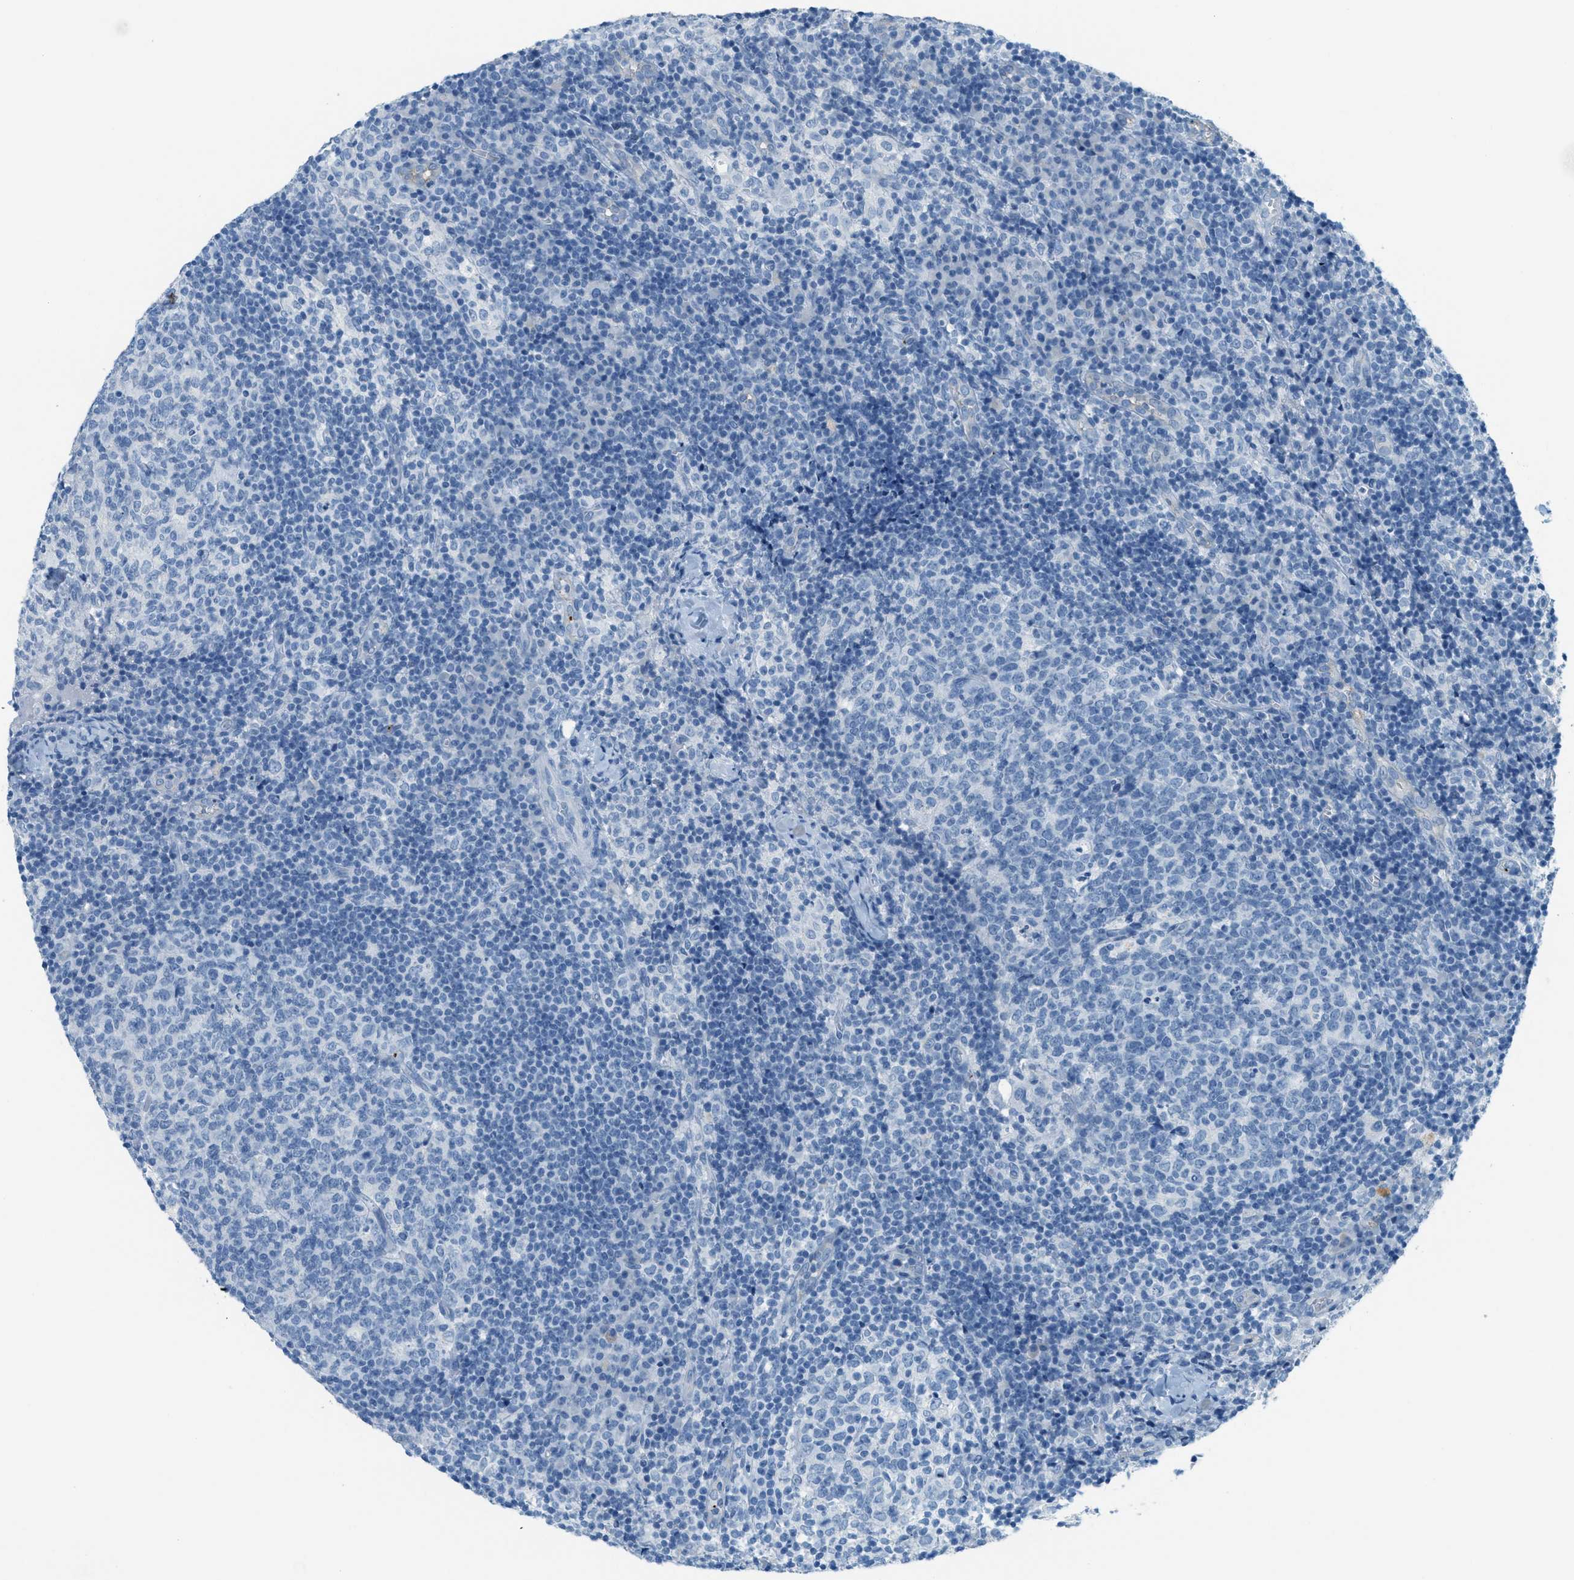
{"staining": {"intensity": "negative", "quantity": "none", "location": "none"}, "tissue": "lymph node", "cell_type": "Germinal center cells", "image_type": "normal", "snomed": [{"axis": "morphology", "description": "Normal tissue, NOS"}, {"axis": "morphology", "description": "Inflammation, NOS"}, {"axis": "topography", "description": "Lymph node"}], "caption": "Human lymph node stained for a protein using immunohistochemistry (IHC) displays no positivity in germinal center cells.", "gene": "PPBP", "patient": {"sex": "male", "age": 55}}